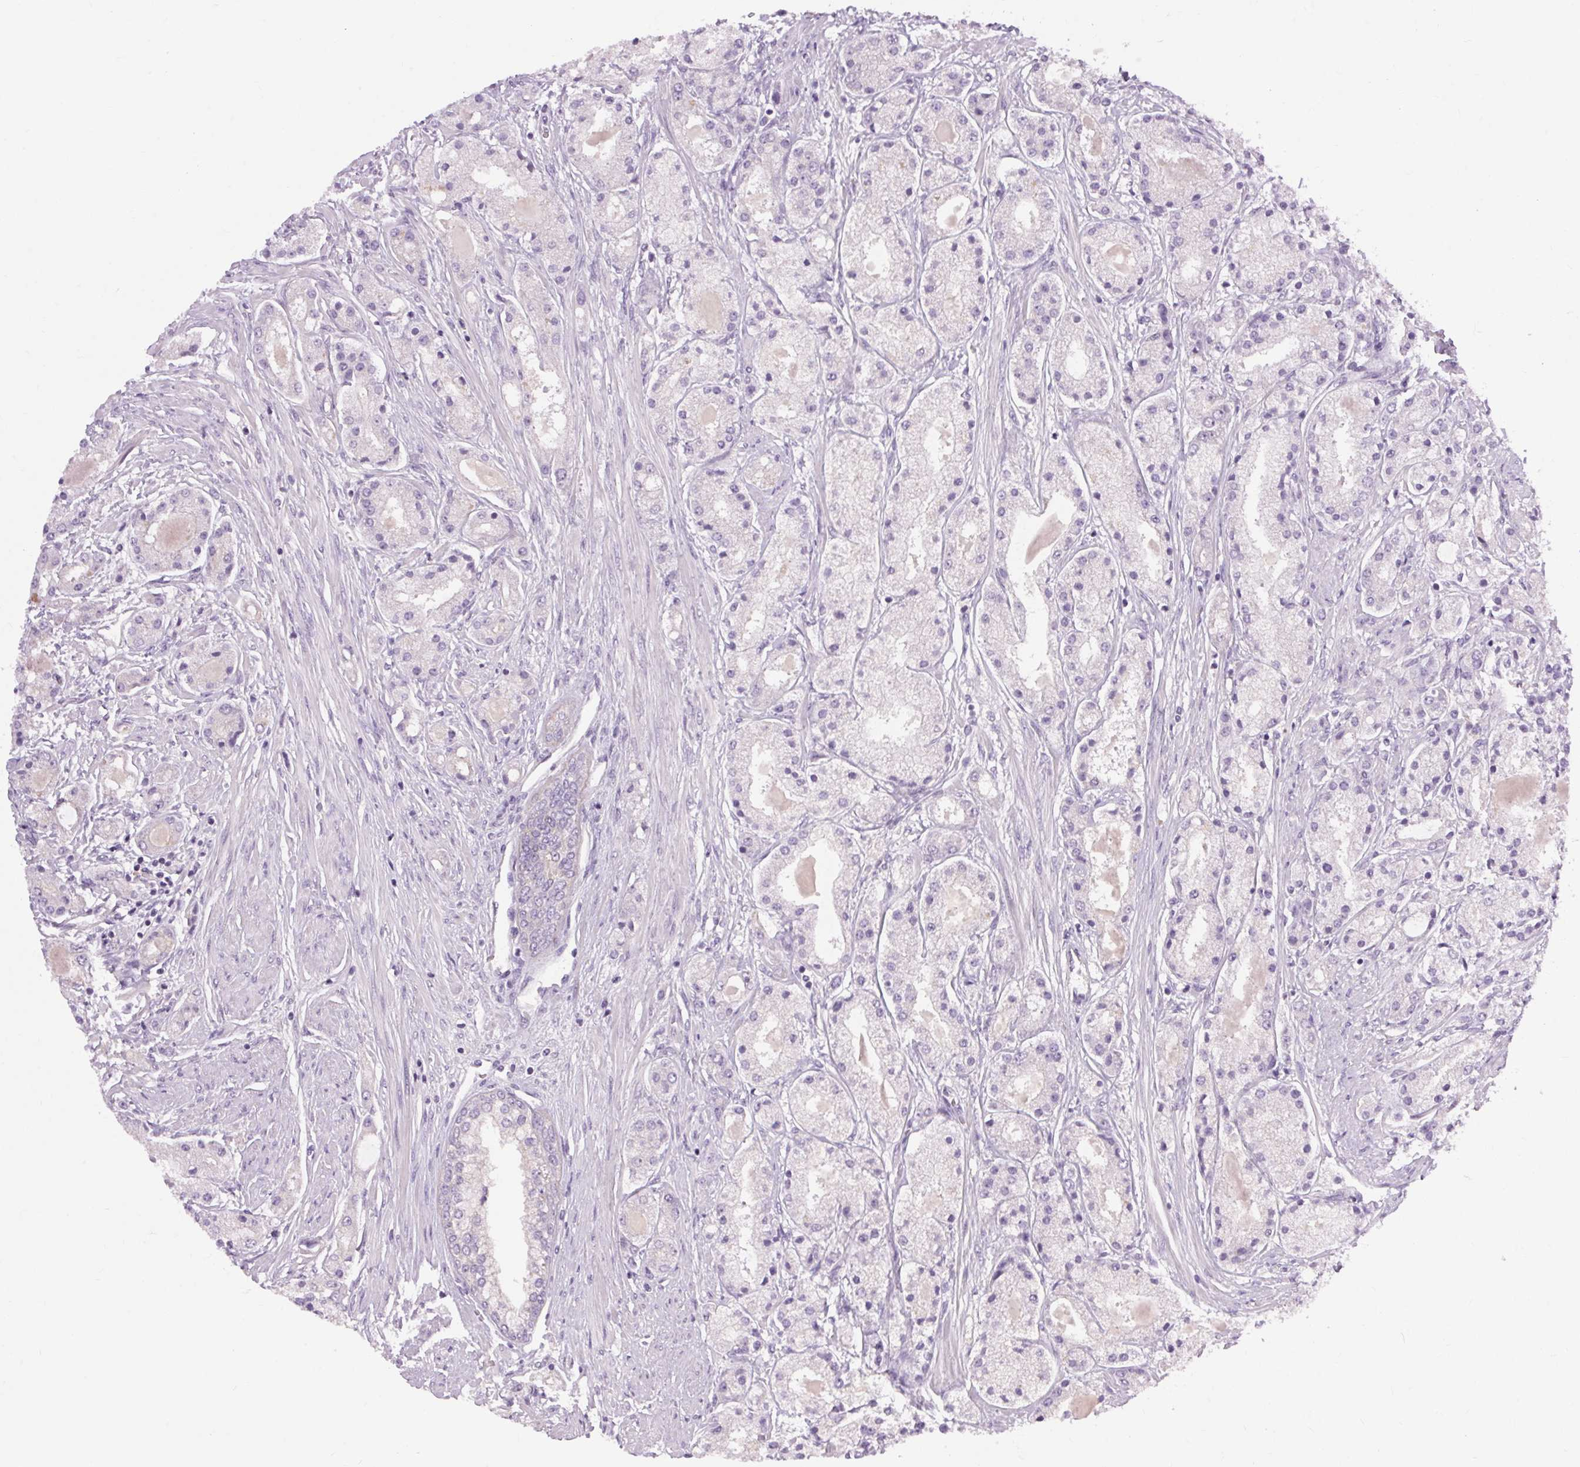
{"staining": {"intensity": "negative", "quantity": "none", "location": "none"}, "tissue": "prostate cancer", "cell_type": "Tumor cells", "image_type": "cancer", "snomed": [{"axis": "morphology", "description": "Adenocarcinoma, High grade"}, {"axis": "topography", "description": "Prostate"}], "caption": "Tumor cells show no significant positivity in prostate cancer (high-grade adenocarcinoma). (DAB immunohistochemistry visualized using brightfield microscopy, high magnification).", "gene": "TM6SF1", "patient": {"sex": "male", "age": 67}}